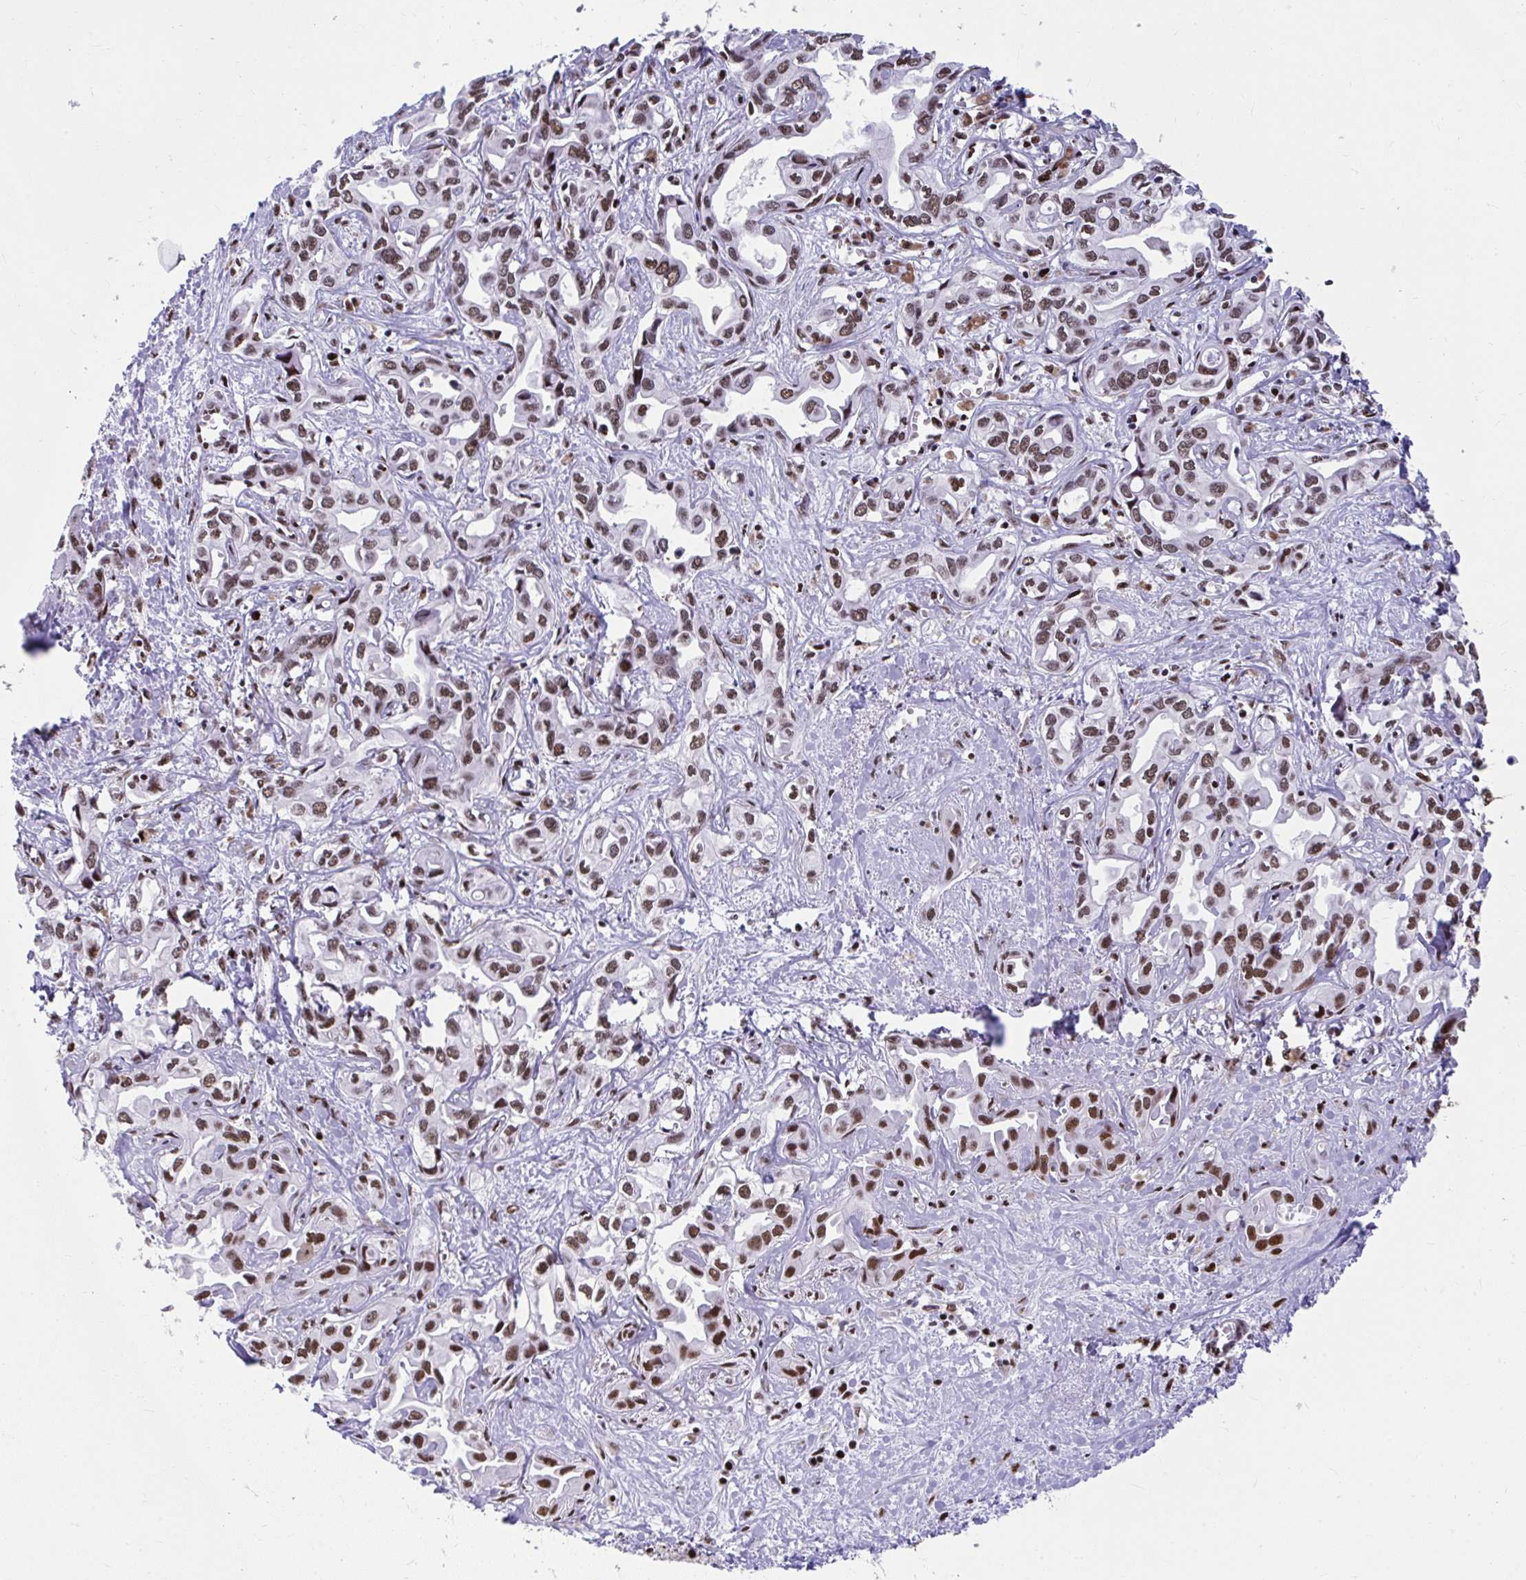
{"staining": {"intensity": "moderate", "quantity": ">75%", "location": "nuclear"}, "tissue": "liver cancer", "cell_type": "Tumor cells", "image_type": "cancer", "snomed": [{"axis": "morphology", "description": "Cholangiocarcinoma"}, {"axis": "topography", "description": "Liver"}], "caption": "Human liver cancer stained with a protein marker displays moderate staining in tumor cells.", "gene": "SLC35C2", "patient": {"sex": "female", "age": 64}}